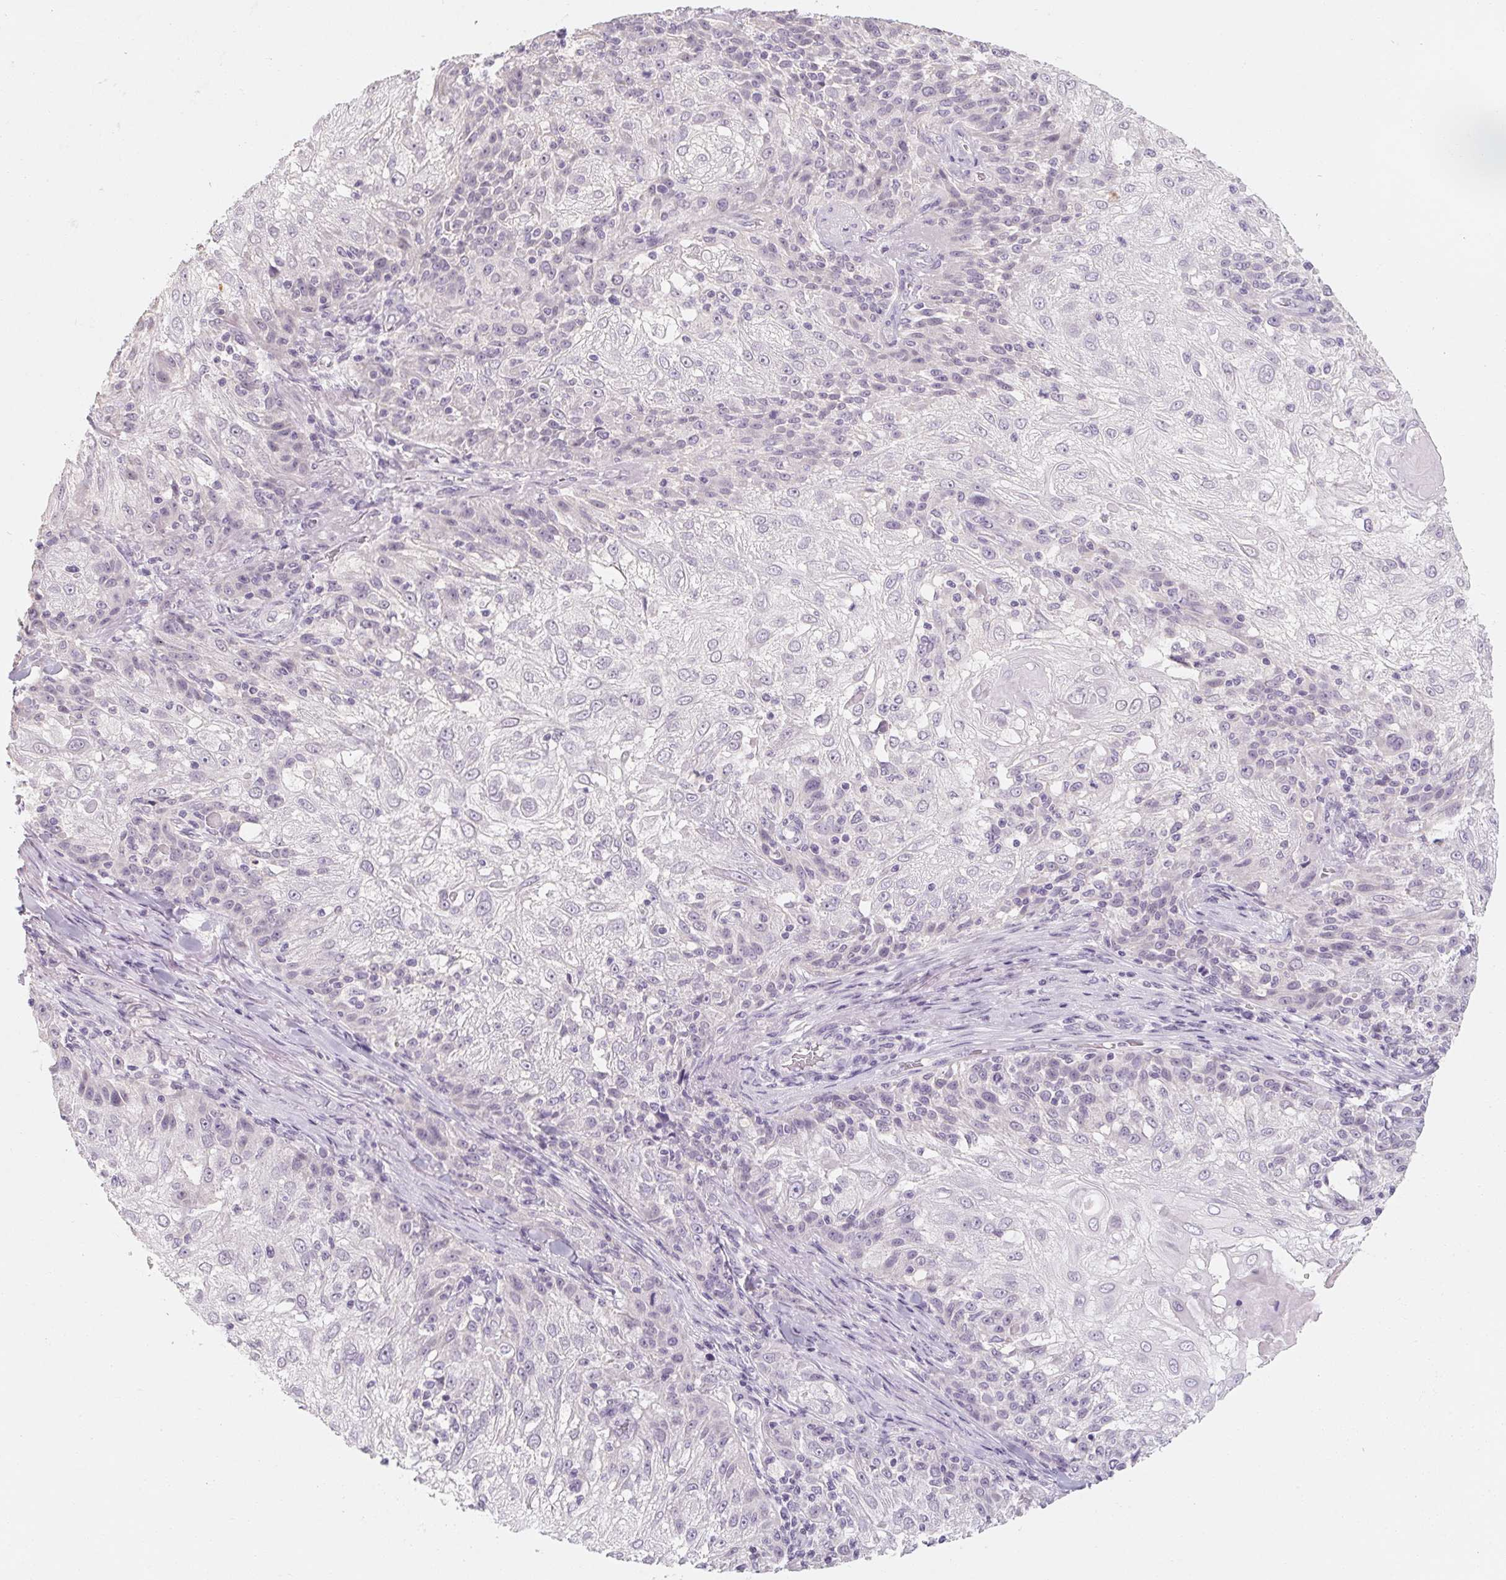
{"staining": {"intensity": "negative", "quantity": "none", "location": "none"}, "tissue": "skin cancer", "cell_type": "Tumor cells", "image_type": "cancer", "snomed": [{"axis": "morphology", "description": "Normal tissue, NOS"}, {"axis": "morphology", "description": "Squamous cell carcinoma, NOS"}, {"axis": "topography", "description": "Skin"}], "caption": "The immunohistochemistry micrograph has no significant staining in tumor cells of squamous cell carcinoma (skin) tissue.", "gene": "CAPZA3", "patient": {"sex": "female", "age": 83}}